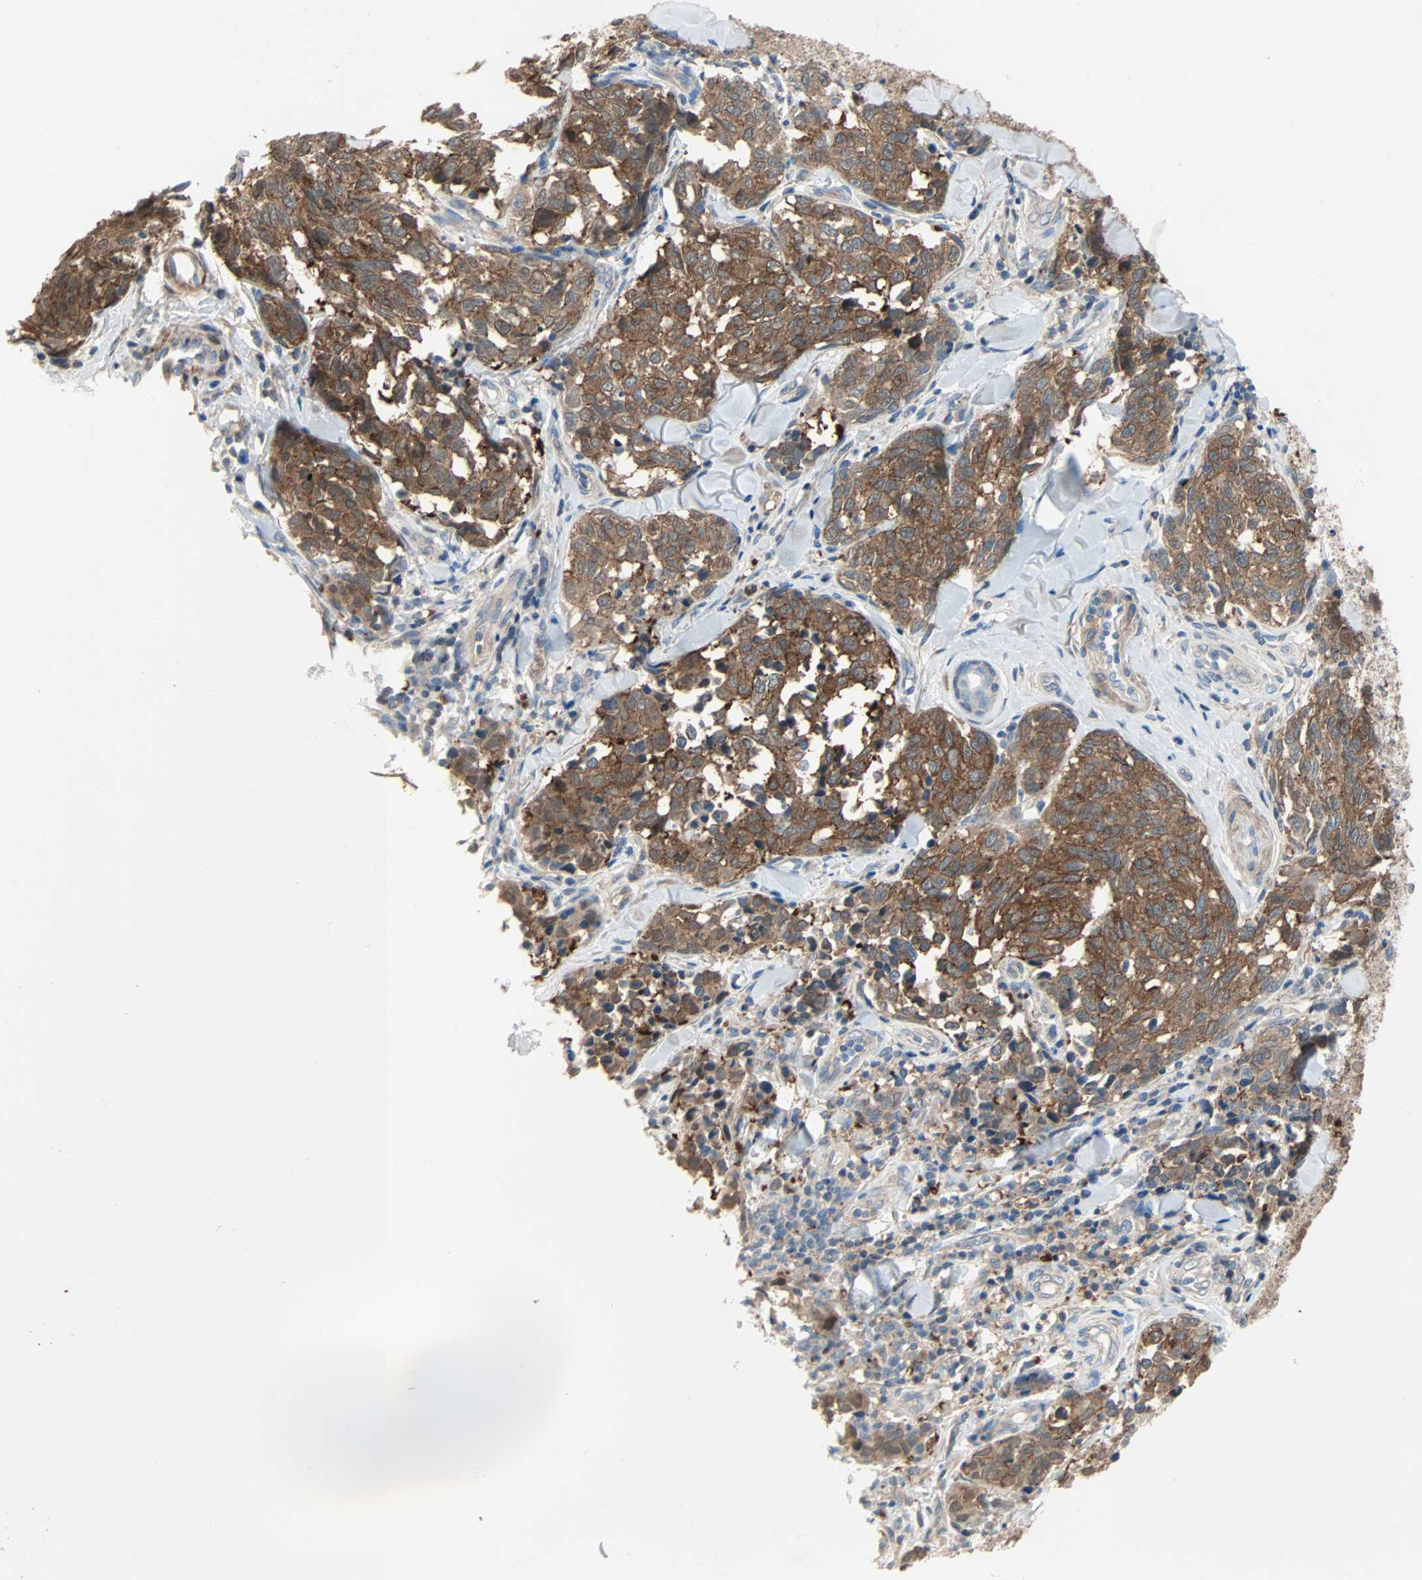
{"staining": {"intensity": "strong", "quantity": ">75%", "location": "cytoplasmic/membranous"}, "tissue": "melanoma", "cell_type": "Tumor cells", "image_type": "cancer", "snomed": [{"axis": "morphology", "description": "Malignant melanoma, NOS"}, {"axis": "topography", "description": "Skin"}], "caption": "The immunohistochemical stain labels strong cytoplasmic/membranous expression in tumor cells of malignant melanoma tissue.", "gene": "TNFRSF12A", "patient": {"sex": "female", "age": 64}}